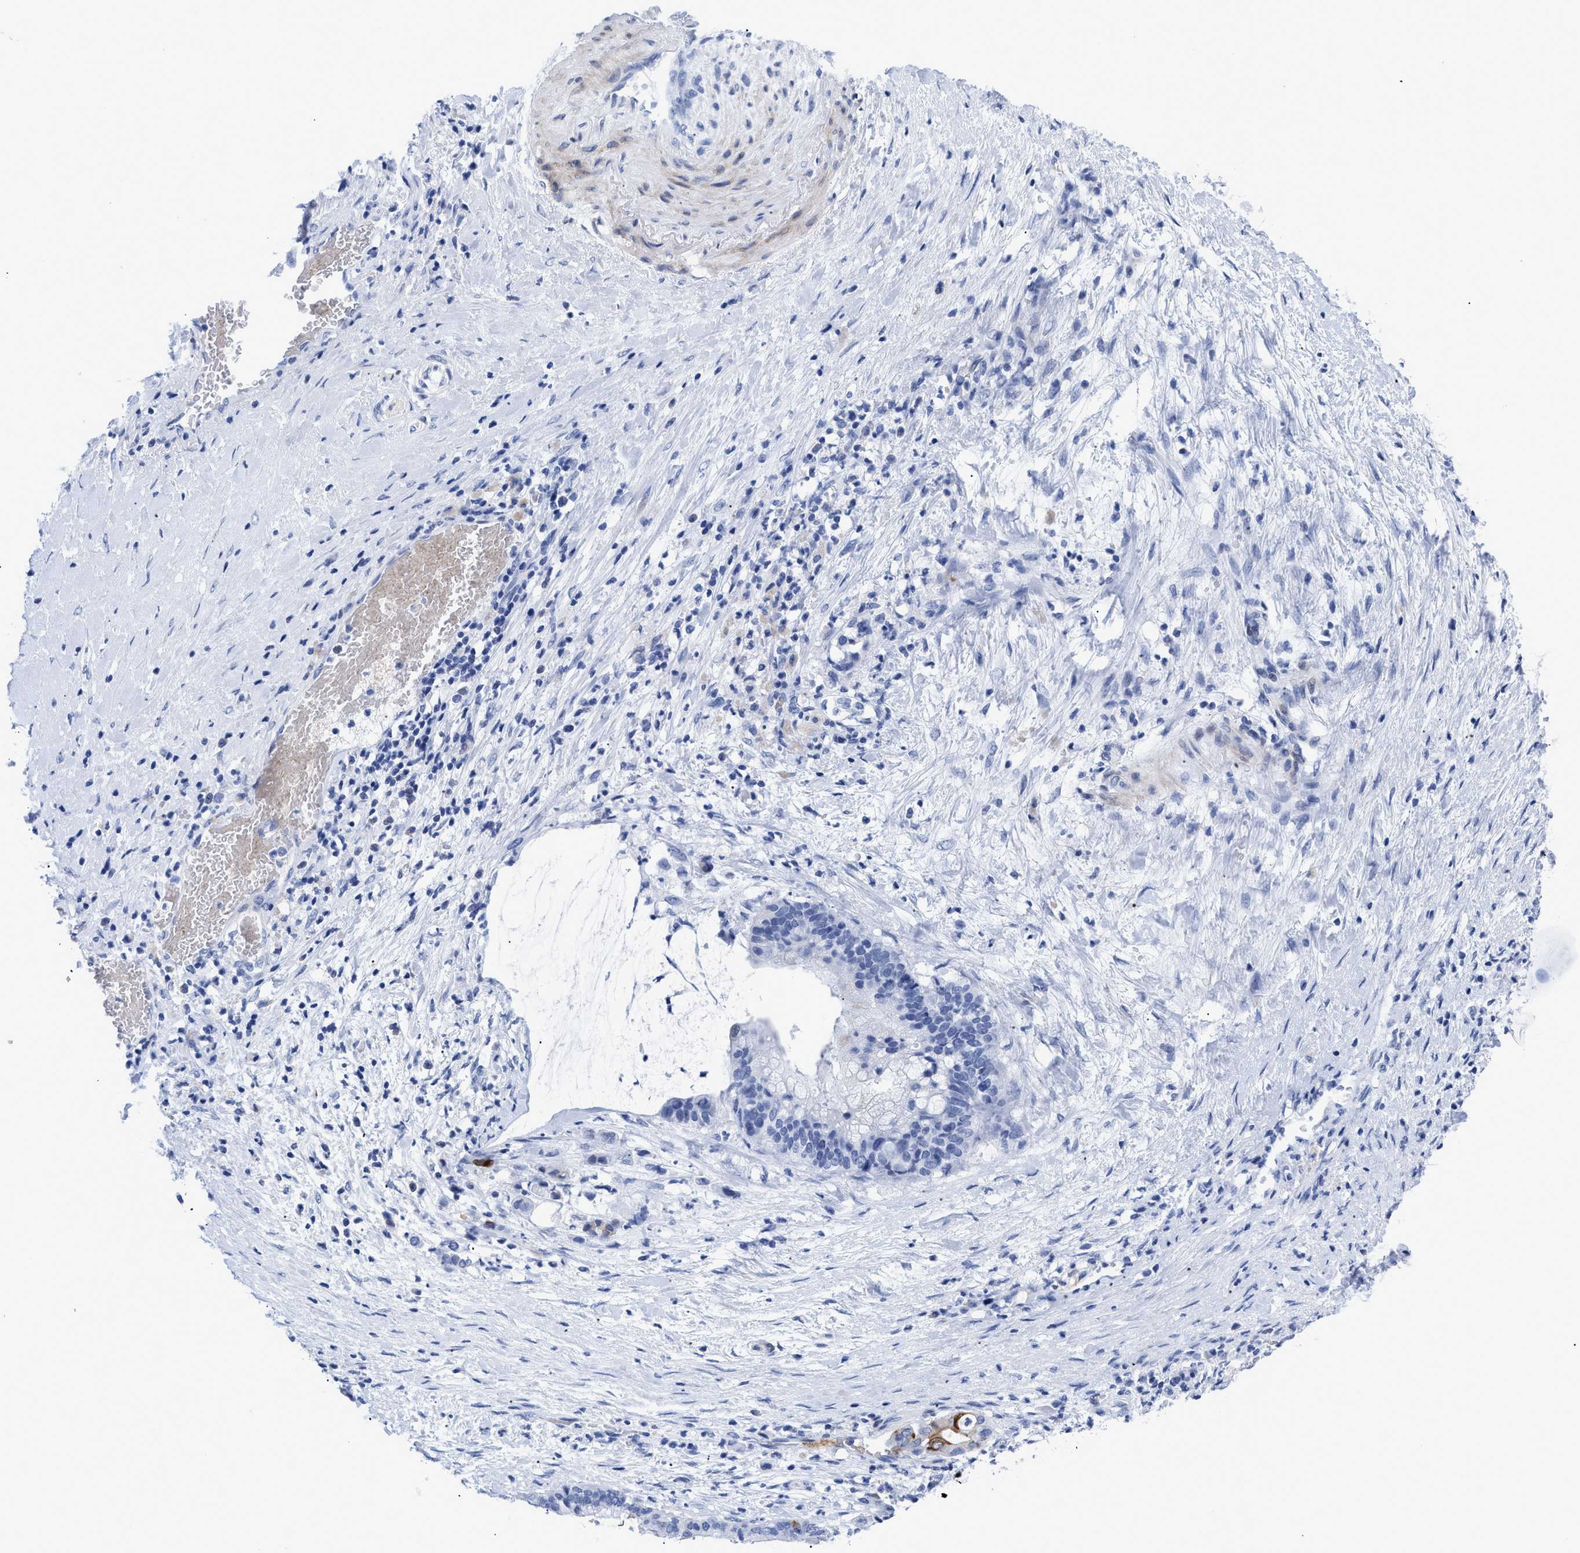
{"staining": {"intensity": "strong", "quantity": "<25%", "location": "cytoplasmic/membranous"}, "tissue": "pancreatic cancer", "cell_type": "Tumor cells", "image_type": "cancer", "snomed": [{"axis": "morphology", "description": "Adenocarcinoma, NOS"}, {"axis": "topography", "description": "Pancreas"}], "caption": "Immunohistochemical staining of human adenocarcinoma (pancreatic) shows strong cytoplasmic/membranous protein expression in approximately <25% of tumor cells.", "gene": "DUSP26", "patient": {"sex": "male", "age": 41}}